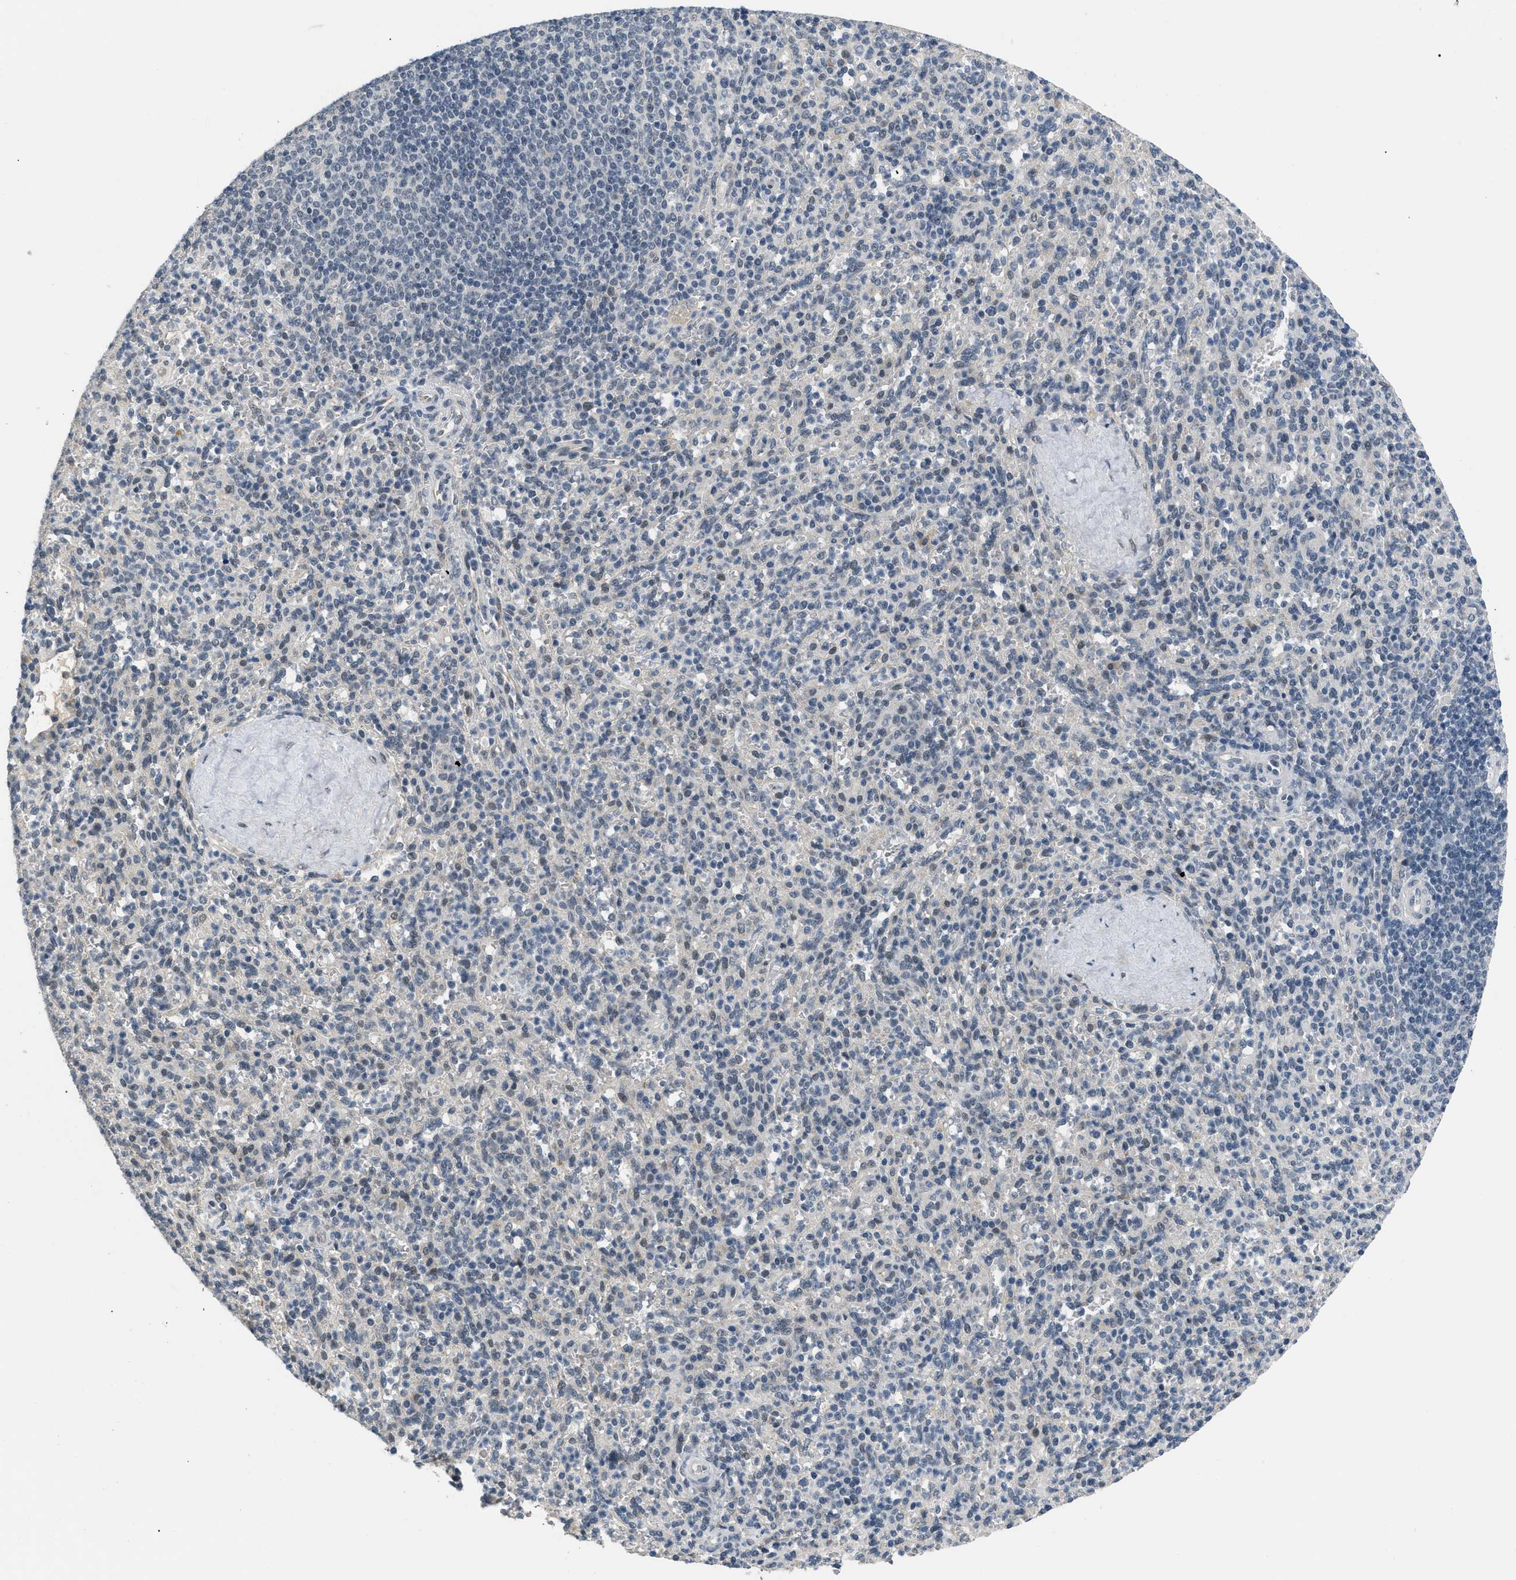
{"staining": {"intensity": "negative", "quantity": "none", "location": "none"}, "tissue": "spleen", "cell_type": "Cells in red pulp", "image_type": "normal", "snomed": [{"axis": "morphology", "description": "Normal tissue, NOS"}, {"axis": "topography", "description": "Spleen"}], "caption": "DAB immunohistochemical staining of unremarkable spleen shows no significant positivity in cells in red pulp.", "gene": "MZF1", "patient": {"sex": "male", "age": 36}}